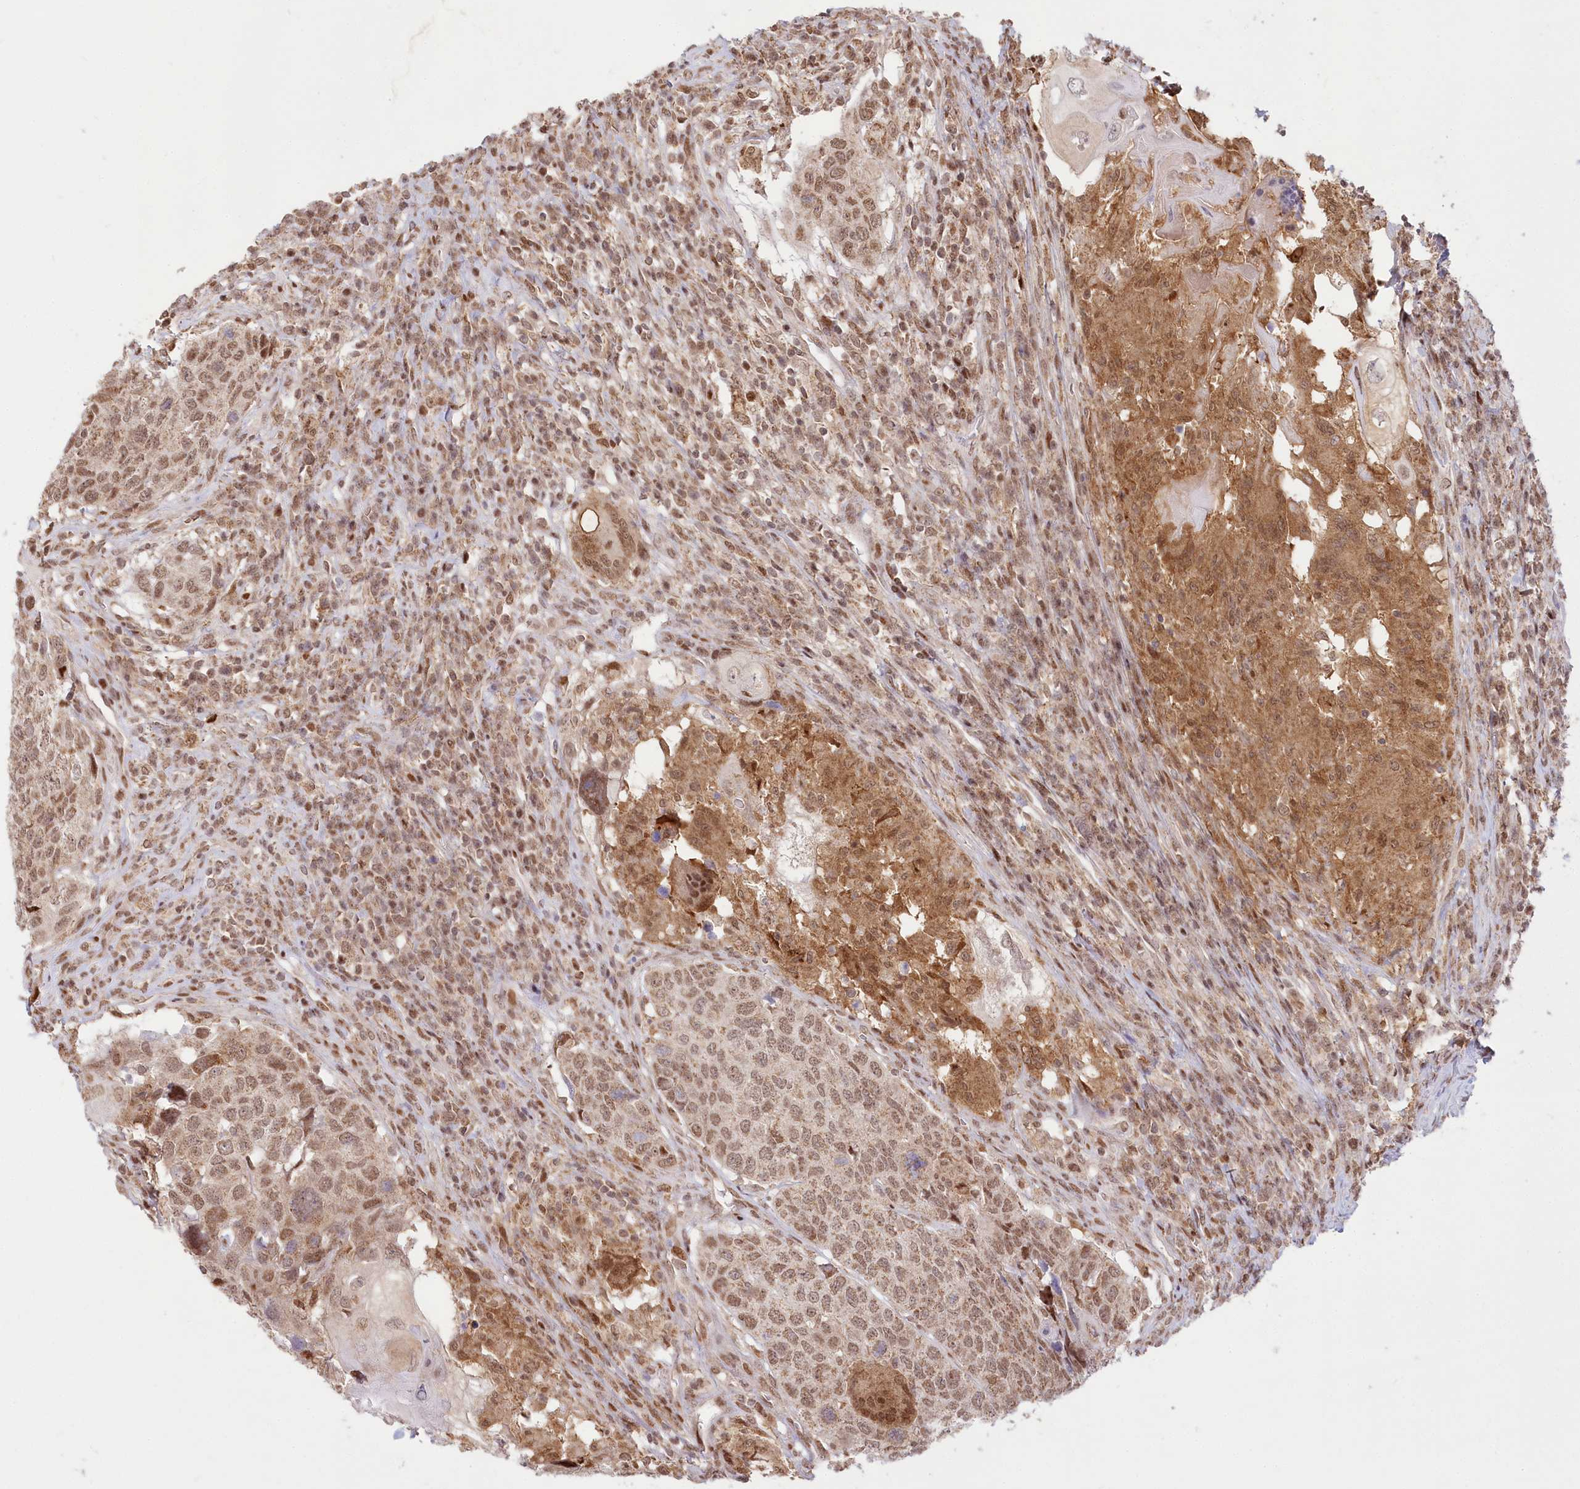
{"staining": {"intensity": "moderate", "quantity": ">75%", "location": "nuclear"}, "tissue": "head and neck cancer", "cell_type": "Tumor cells", "image_type": "cancer", "snomed": [{"axis": "morphology", "description": "Squamous cell carcinoma, NOS"}, {"axis": "topography", "description": "Head-Neck"}], "caption": "High-magnification brightfield microscopy of head and neck cancer stained with DAB (brown) and counterstained with hematoxylin (blue). tumor cells exhibit moderate nuclear staining is present in approximately>75% of cells. The protein of interest is shown in brown color, while the nuclei are stained blue.", "gene": "PYURF", "patient": {"sex": "male", "age": 66}}